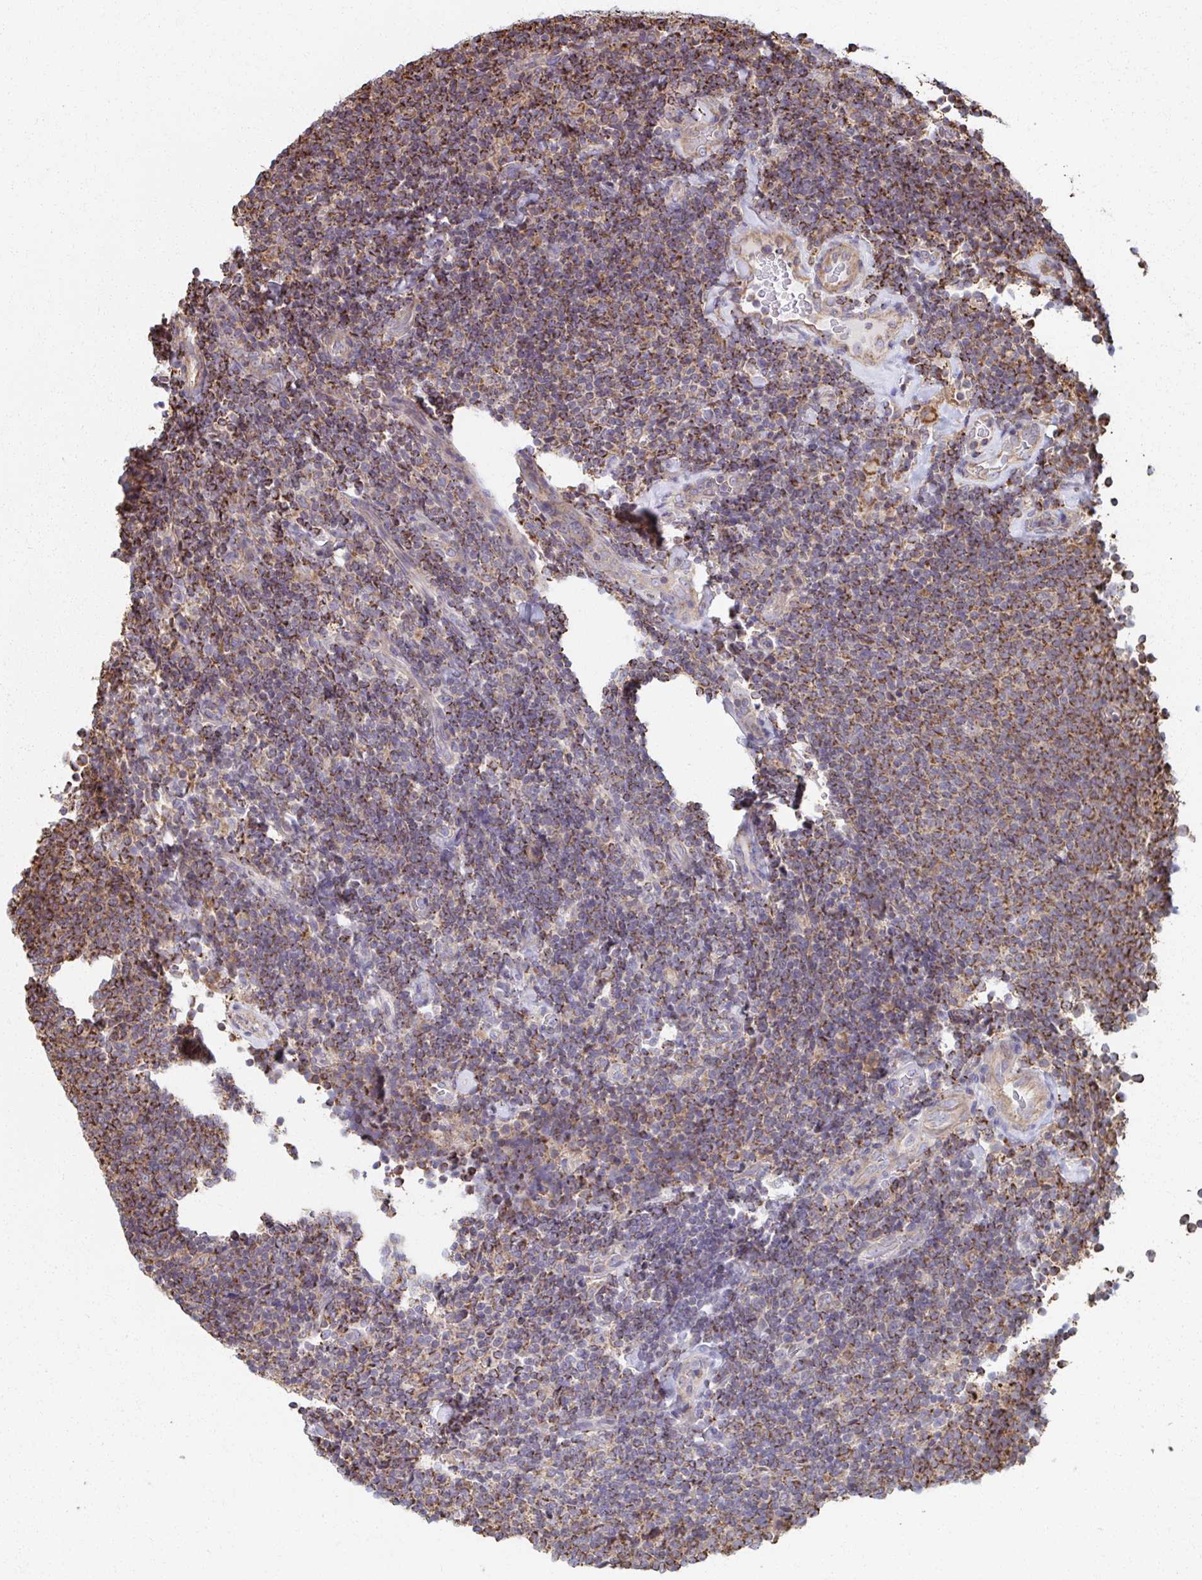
{"staining": {"intensity": "moderate", "quantity": ">75%", "location": "cytoplasmic/membranous"}, "tissue": "lymphoma", "cell_type": "Tumor cells", "image_type": "cancer", "snomed": [{"axis": "morphology", "description": "Malignant lymphoma, non-Hodgkin's type, Low grade"}, {"axis": "topography", "description": "Lymph node"}], "caption": "Immunohistochemical staining of malignant lymphoma, non-Hodgkin's type (low-grade) displays medium levels of moderate cytoplasmic/membranous protein positivity in about >75% of tumor cells.", "gene": "KLHL34", "patient": {"sex": "male", "age": 52}}